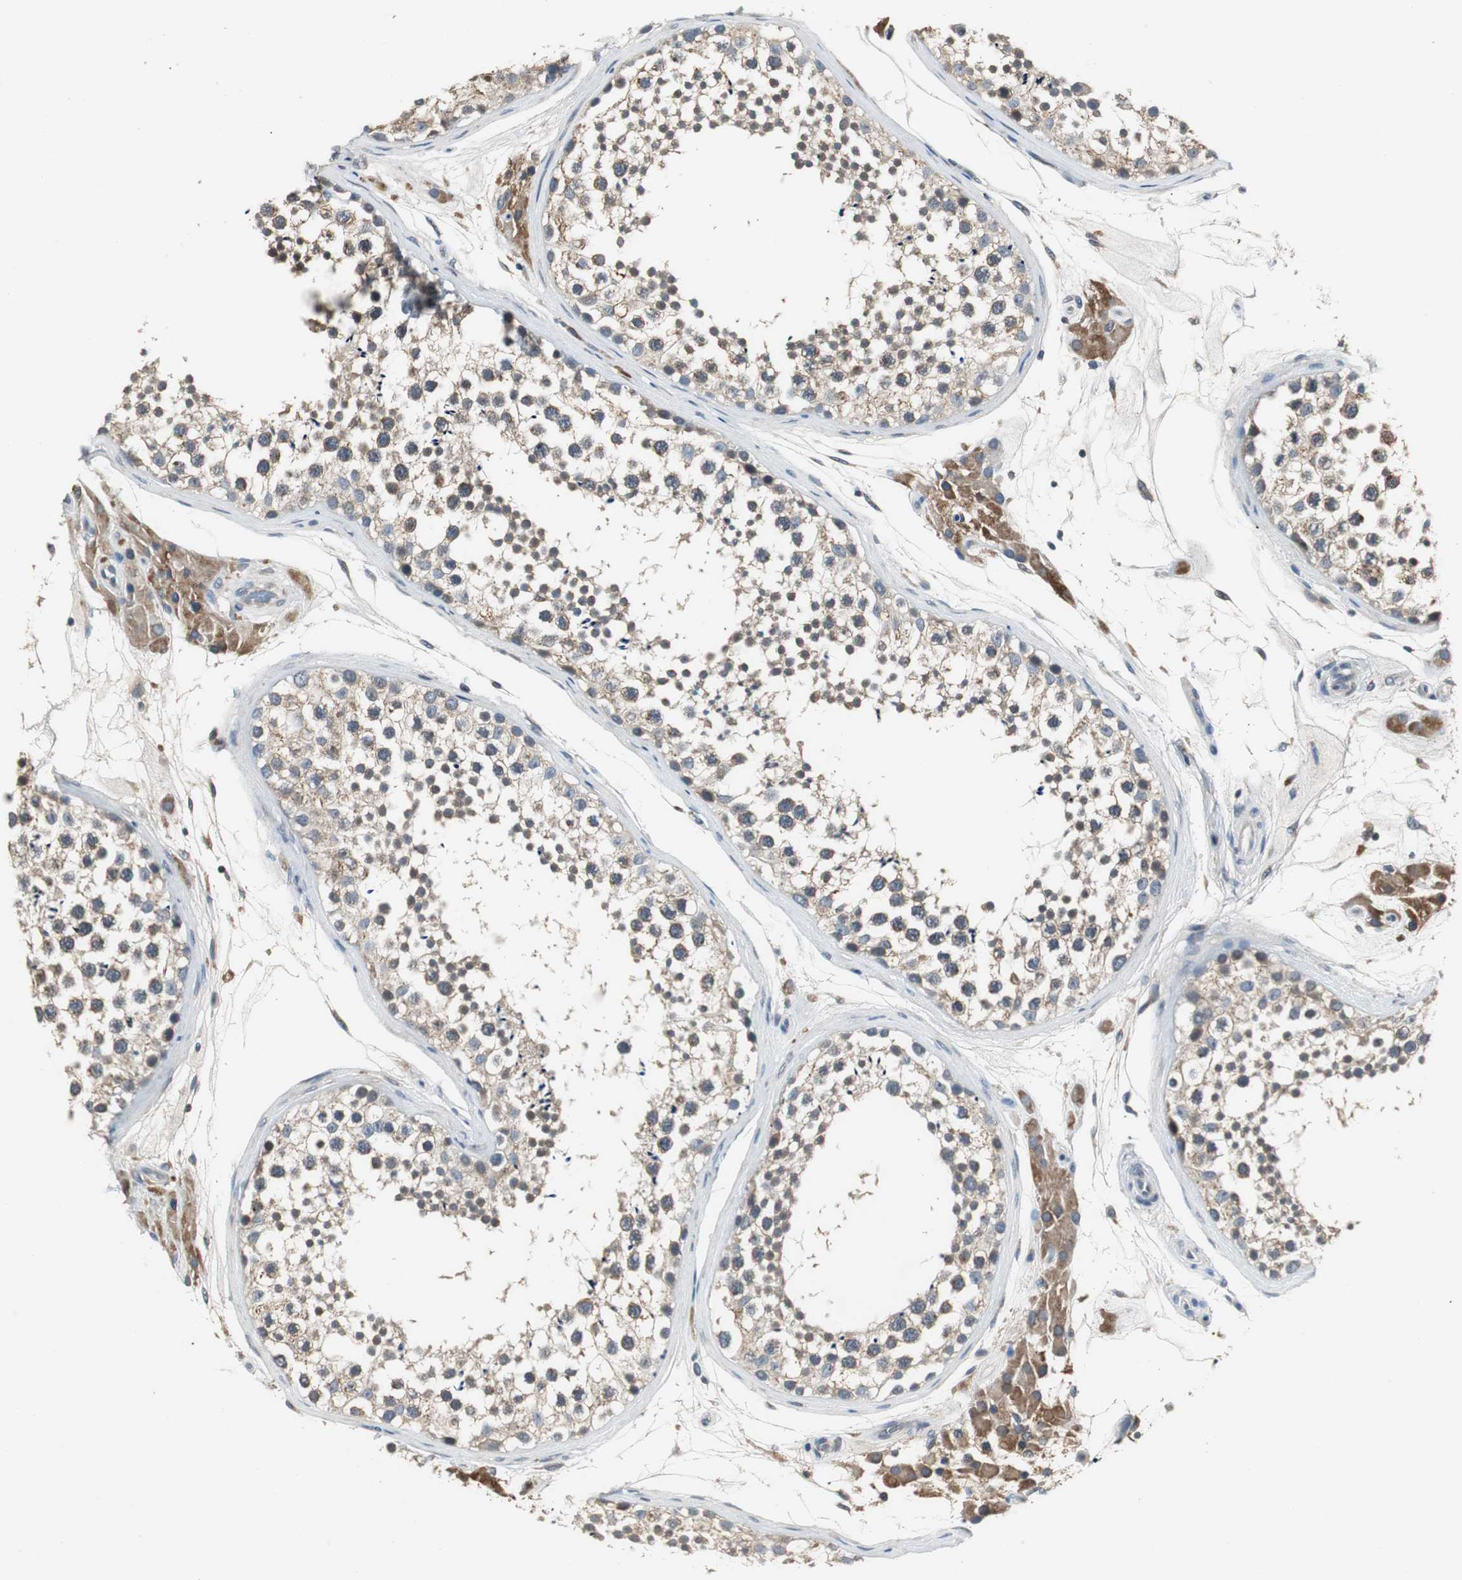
{"staining": {"intensity": "weak", "quantity": "25%-75%", "location": "cytoplasmic/membranous"}, "tissue": "testis", "cell_type": "Cells in seminiferous ducts", "image_type": "normal", "snomed": [{"axis": "morphology", "description": "Normal tissue, NOS"}, {"axis": "topography", "description": "Testis"}], "caption": "Weak cytoplasmic/membranous protein staining is appreciated in about 25%-75% of cells in seminiferous ducts in testis. The protein is stained brown, and the nuclei are stained in blue (DAB IHC with brightfield microscopy, high magnification).", "gene": "PTPRN2", "patient": {"sex": "male", "age": 46}}